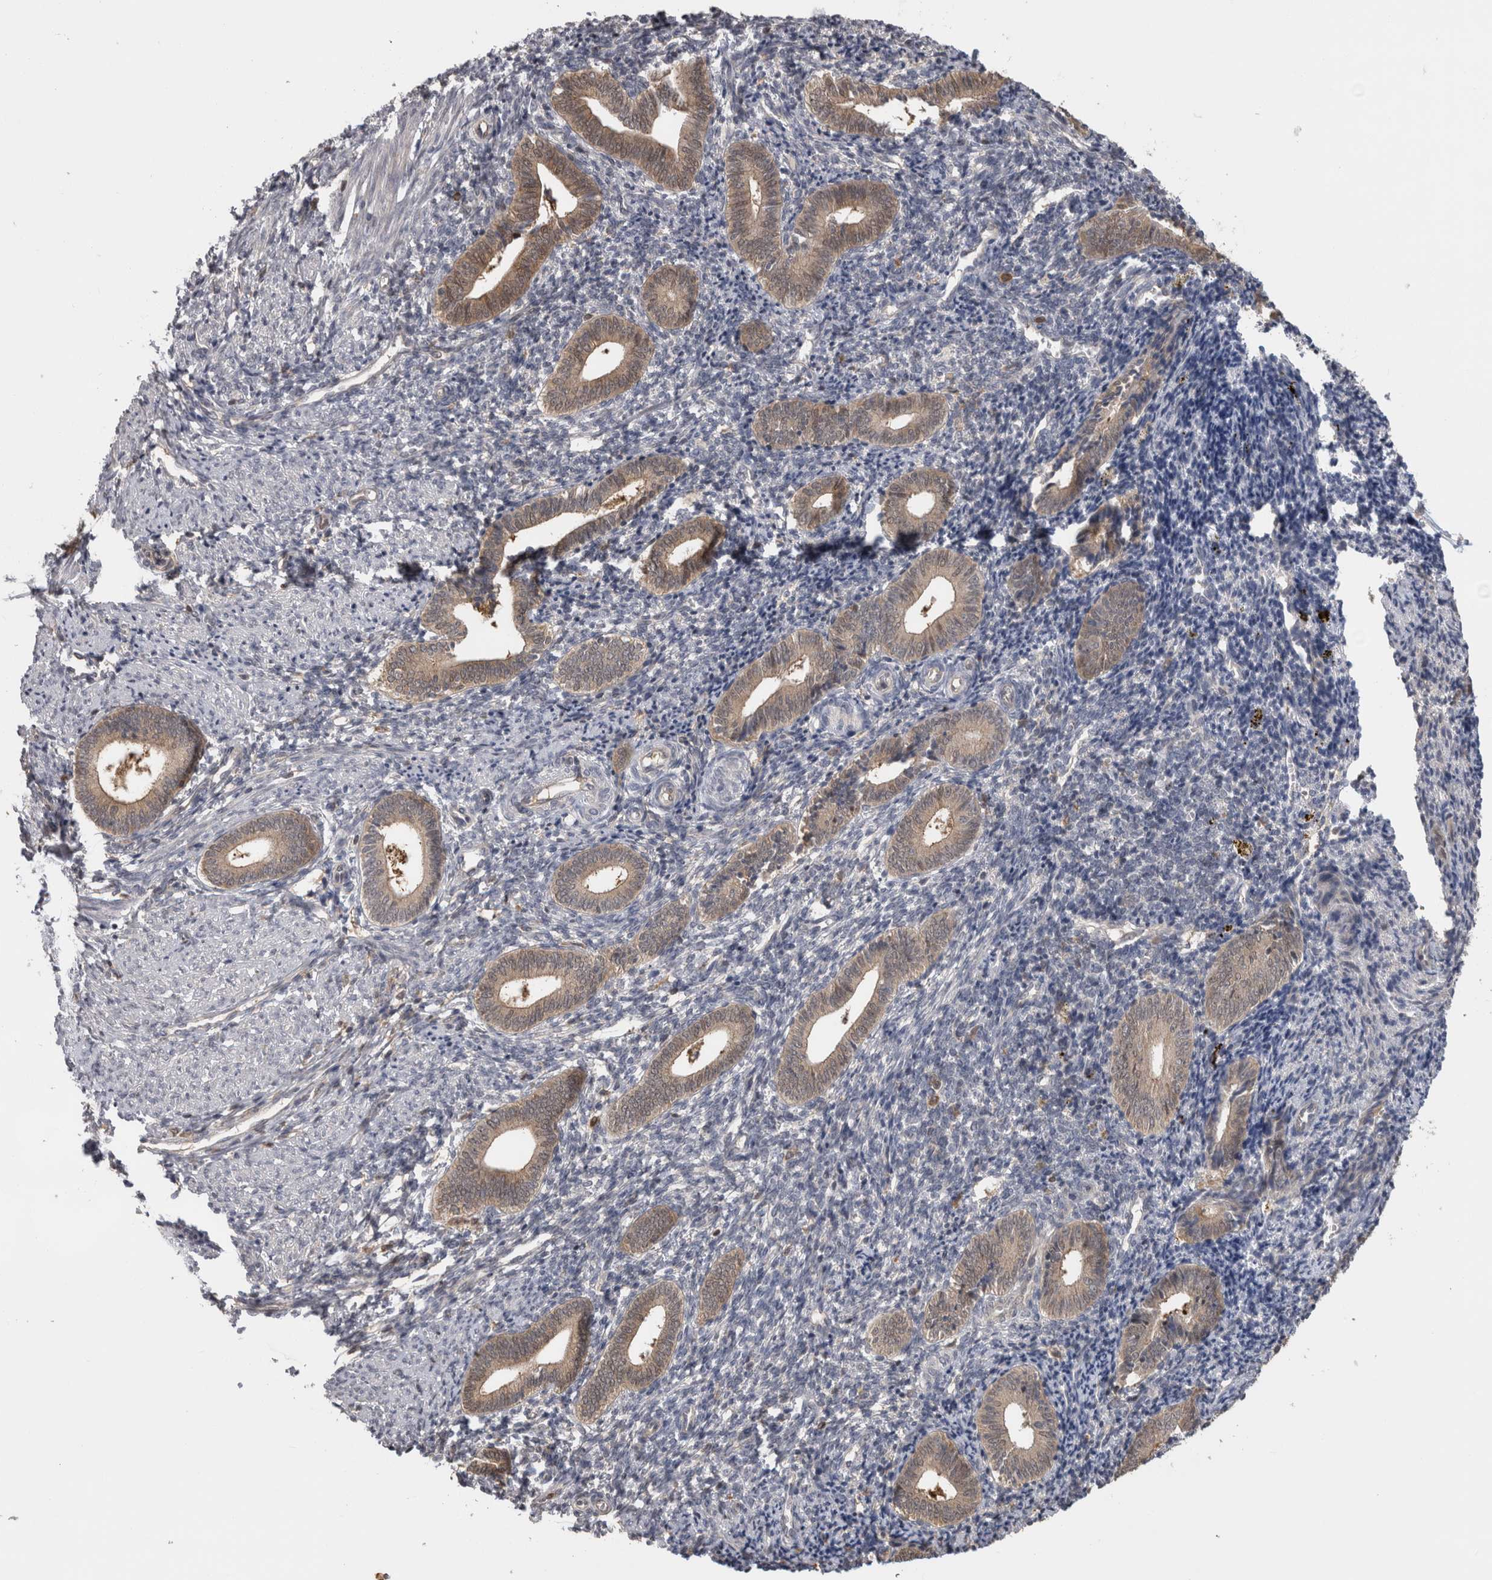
{"staining": {"intensity": "negative", "quantity": "none", "location": "none"}, "tissue": "endometrium", "cell_type": "Cells in endometrial stroma", "image_type": "normal", "snomed": [{"axis": "morphology", "description": "Normal tissue, NOS"}, {"axis": "topography", "description": "Uterus"}, {"axis": "topography", "description": "Endometrium"}], "caption": "Endometrium stained for a protein using IHC exhibits no staining cells in endometrial stroma.", "gene": "USH1G", "patient": {"sex": "female", "age": 33}}